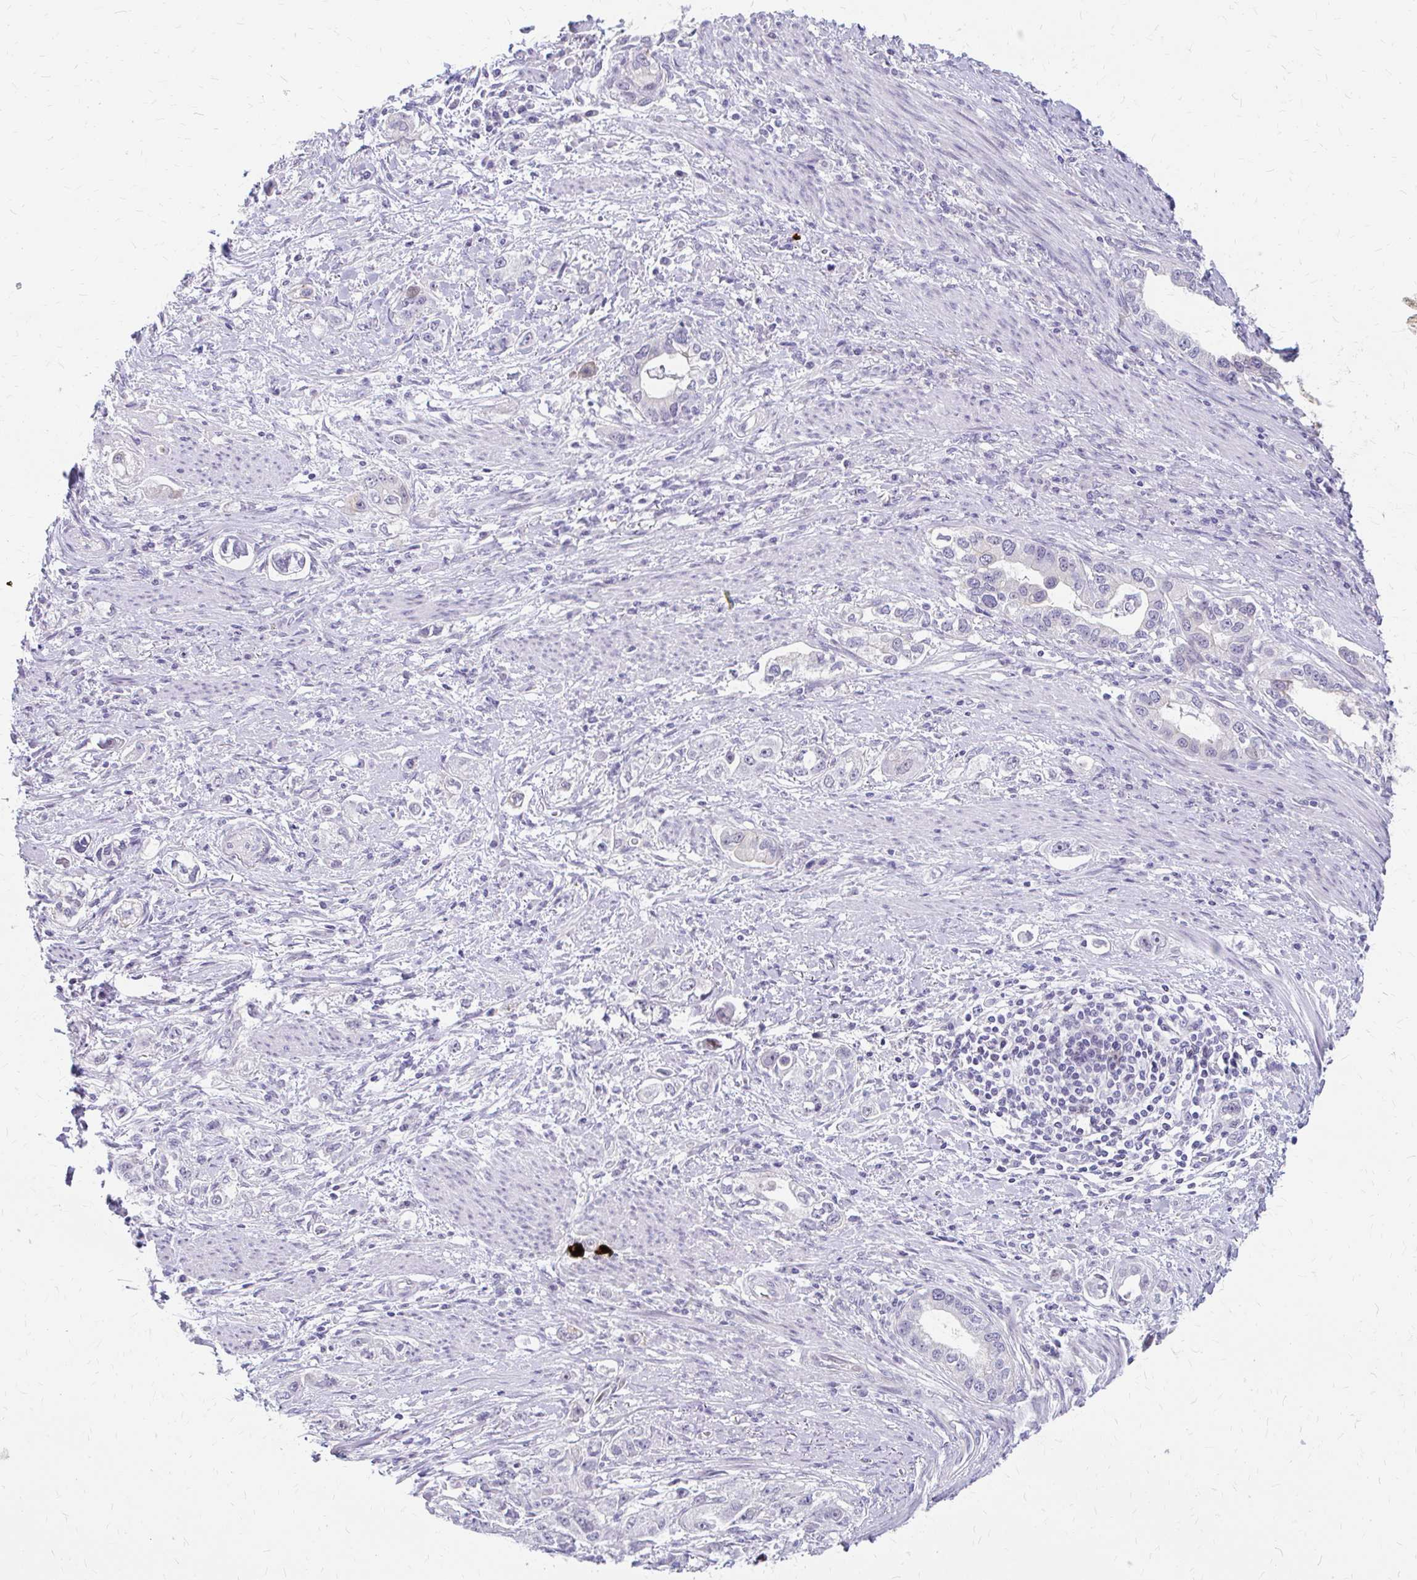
{"staining": {"intensity": "negative", "quantity": "none", "location": "none"}, "tissue": "stomach cancer", "cell_type": "Tumor cells", "image_type": "cancer", "snomed": [{"axis": "morphology", "description": "Adenocarcinoma, NOS"}, {"axis": "topography", "description": "Stomach, lower"}], "caption": "There is no significant staining in tumor cells of stomach cancer. Nuclei are stained in blue.", "gene": "RGS16", "patient": {"sex": "female", "age": 93}}